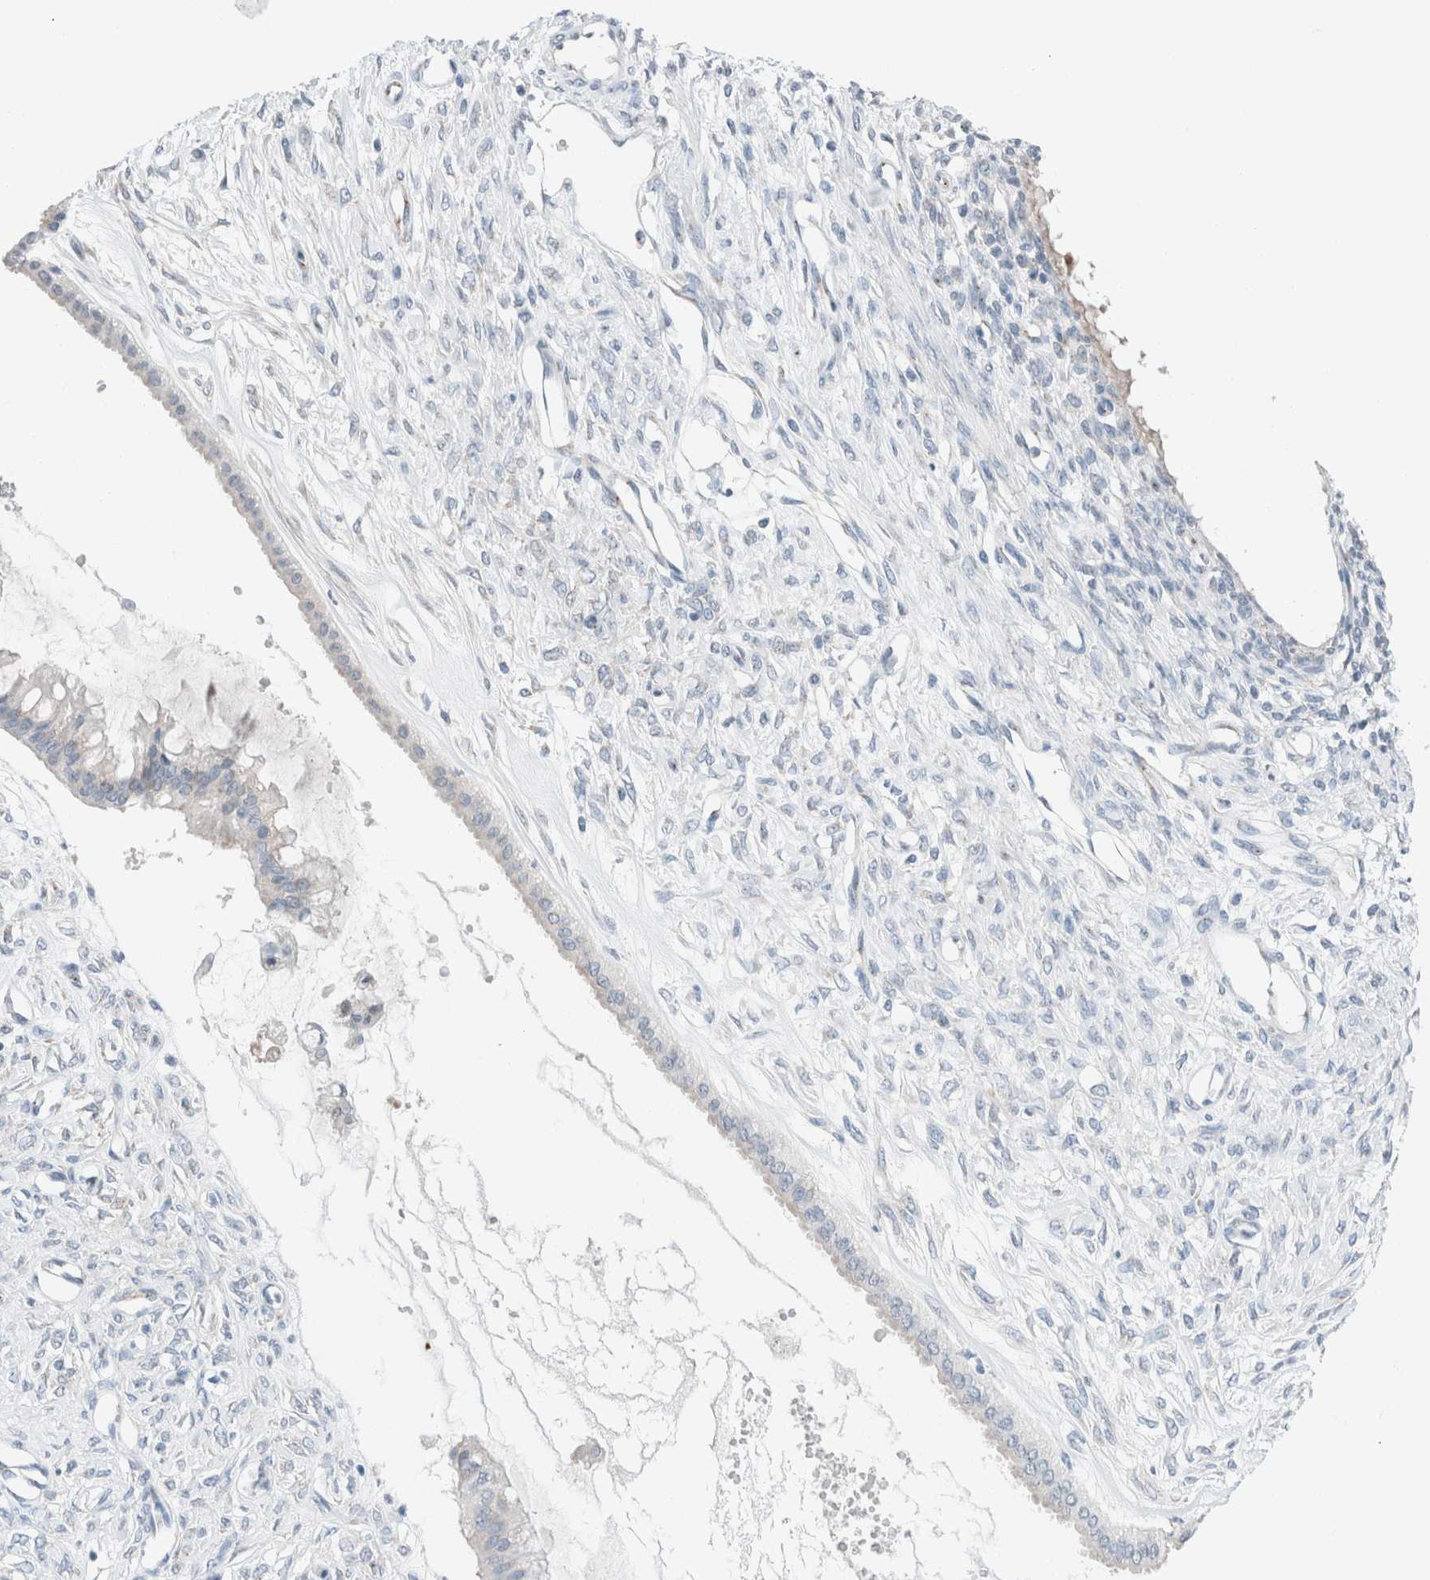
{"staining": {"intensity": "negative", "quantity": "none", "location": "none"}, "tissue": "ovarian cancer", "cell_type": "Tumor cells", "image_type": "cancer", "snomed": [{"axis": "morphology", "description": "Cystadenocarcinoma, mucinous, NOS"}, {"axis": "topography", "description": "Ovary"}], "caption": "Tumor cells are negative for brown protein staining in ovarian cancer.", "gene": "CASC3", "patient": {"sex": "female", "age": 73}}